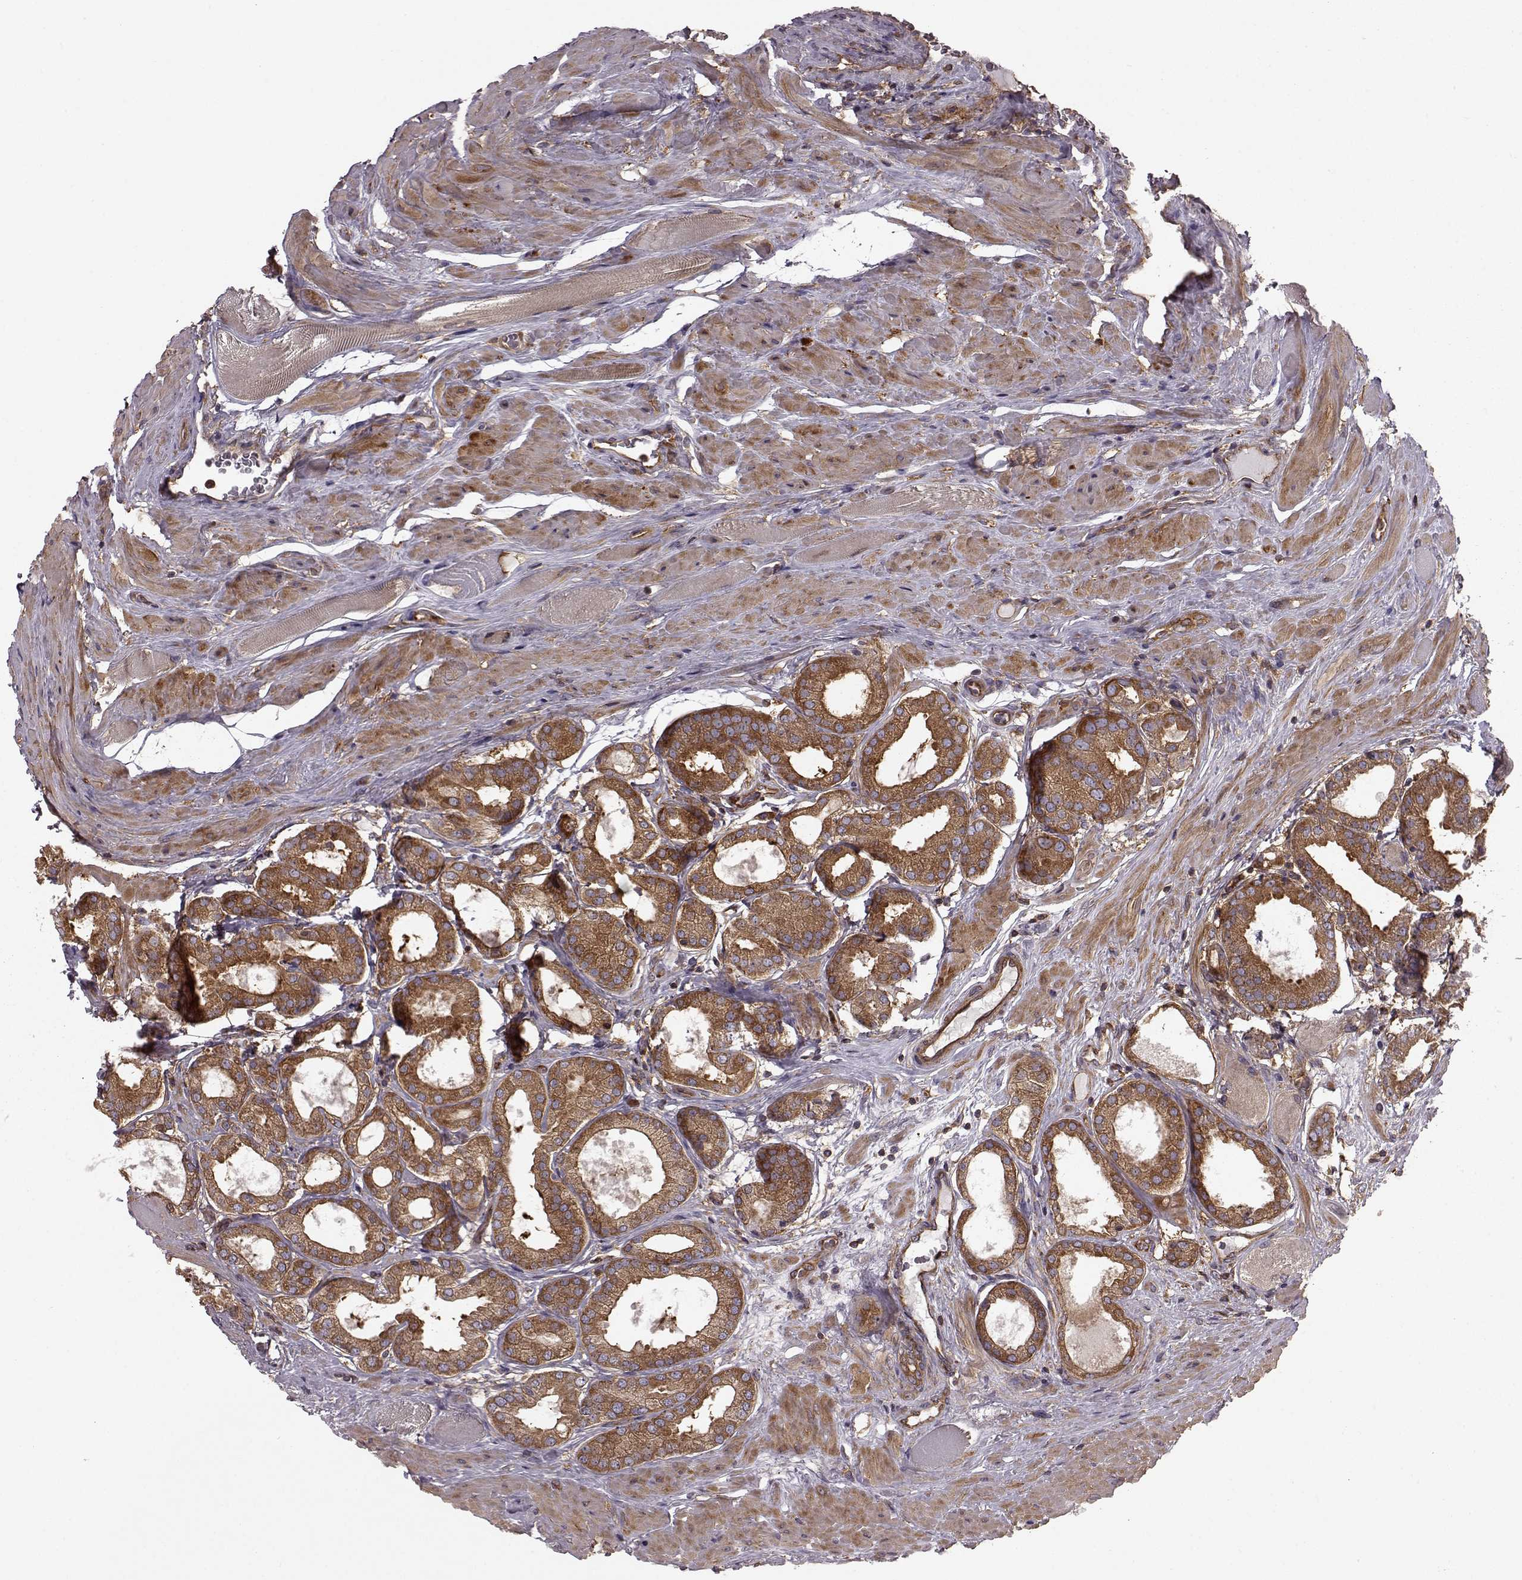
{"staining": {"intensity": "moderate", "quantity": "25%-75%", "location": "cytoplasmic/membranous"}, "tissue": "prostate cancer", "cell_type": "Tumor cells", "image_type": "cancer", "snomed": [{"axis": "morphology", "description": "Adenocarcinoma, NOS"}, {"axis": "topography", "description": "Prostate"}], "caption": "An image of prostate cancer (adenocarcinoma) stained for a protein exhibits moderate cytoplasmic/membranous brown staining in tumor cells.", "gene": "RABGAP1", "patient": {"sex": "male", "age": 63}}